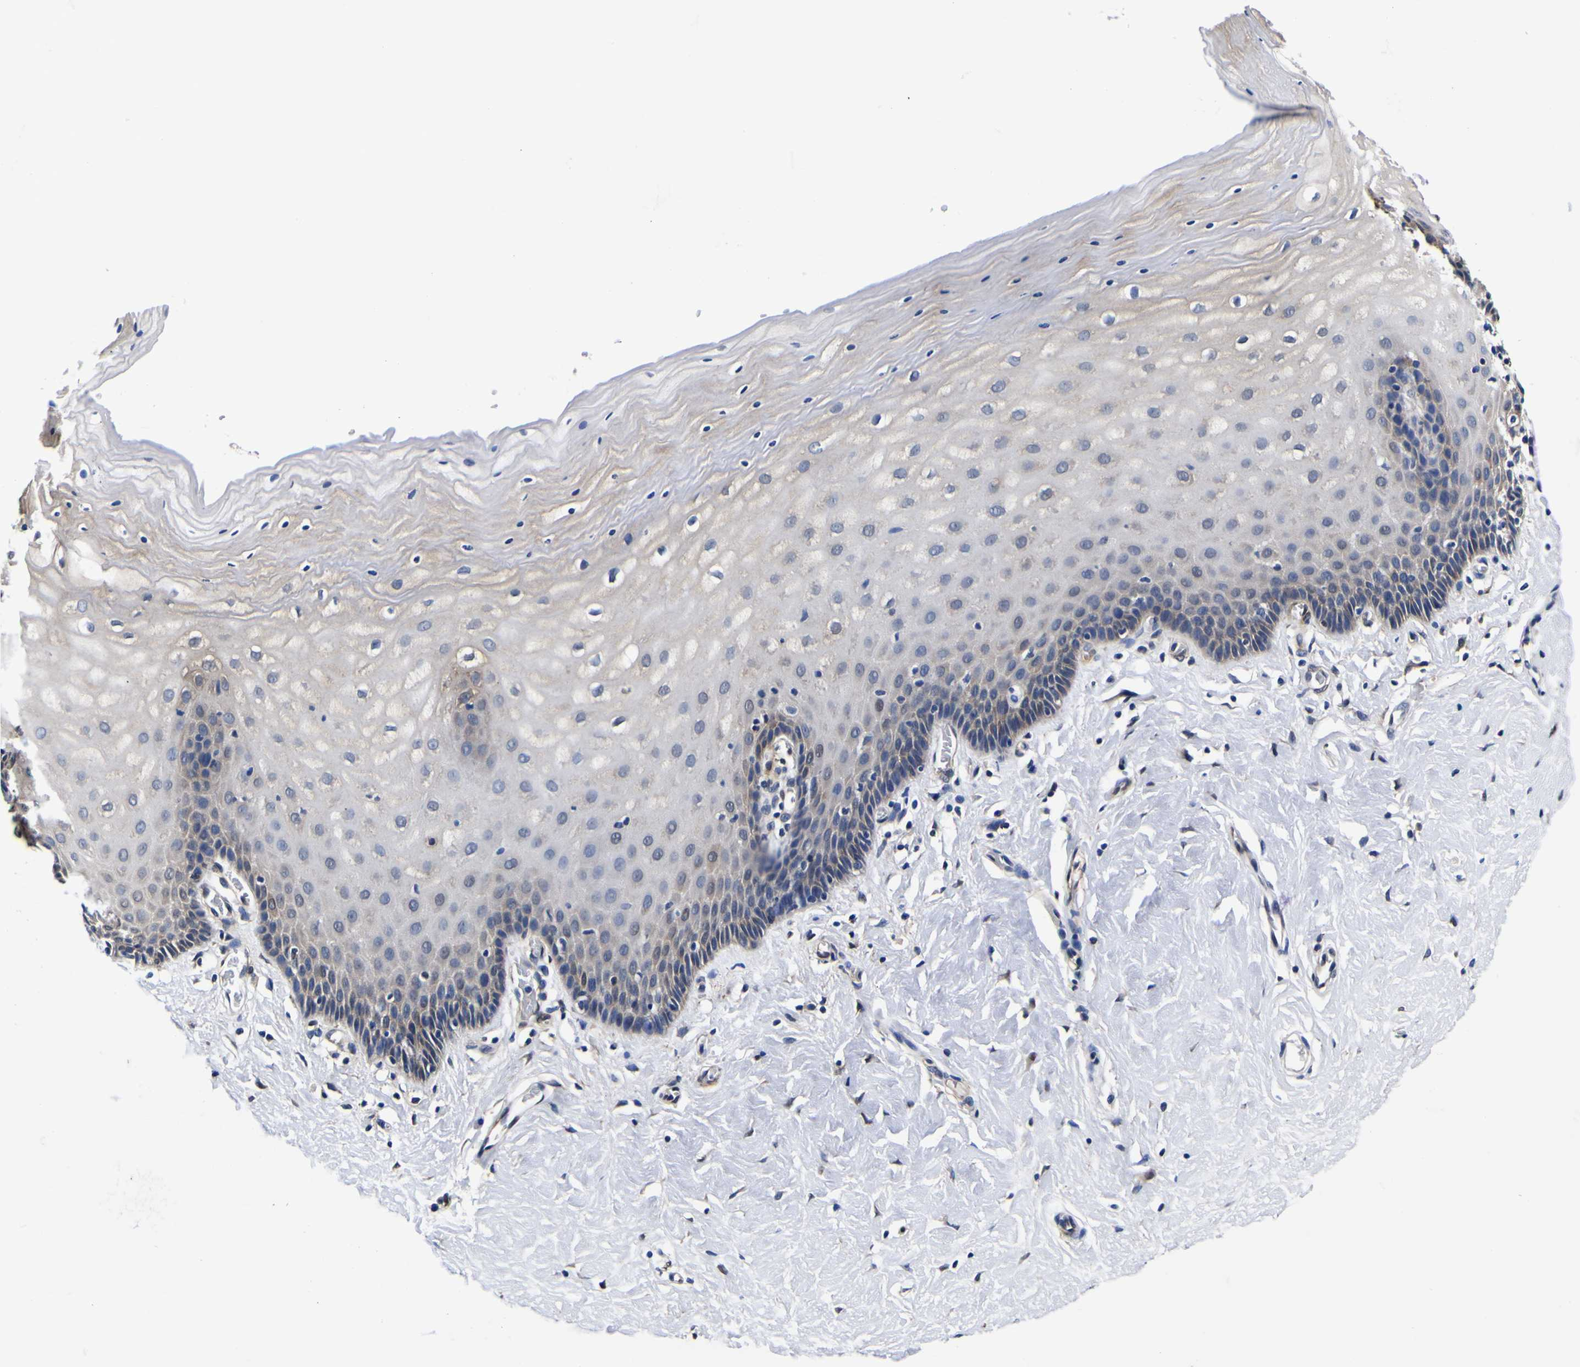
{"staining": {"intensity": "weak", "quantity": ">75%", "location": "cytoplasmic/membranous"}, "tissue": "cervix", "cell_type": "Glandular cells", "image_type": "normal", "snomed": [{"axis": "morphology", "description": "Normal tissue, NOS"}, {"axis": "topography", "description": "Cervix"}], "caption": "High-magnification brightfield microscopy of benign cervix stained with DAB (brown) and counterstained with hematoxylin (blue). glandular cells exhibit weak cytoplasmic/membranous staining is identified in about>75% of cells.", "gene": "FAM110B", "patient": {"sex": "female", "age": 55}}